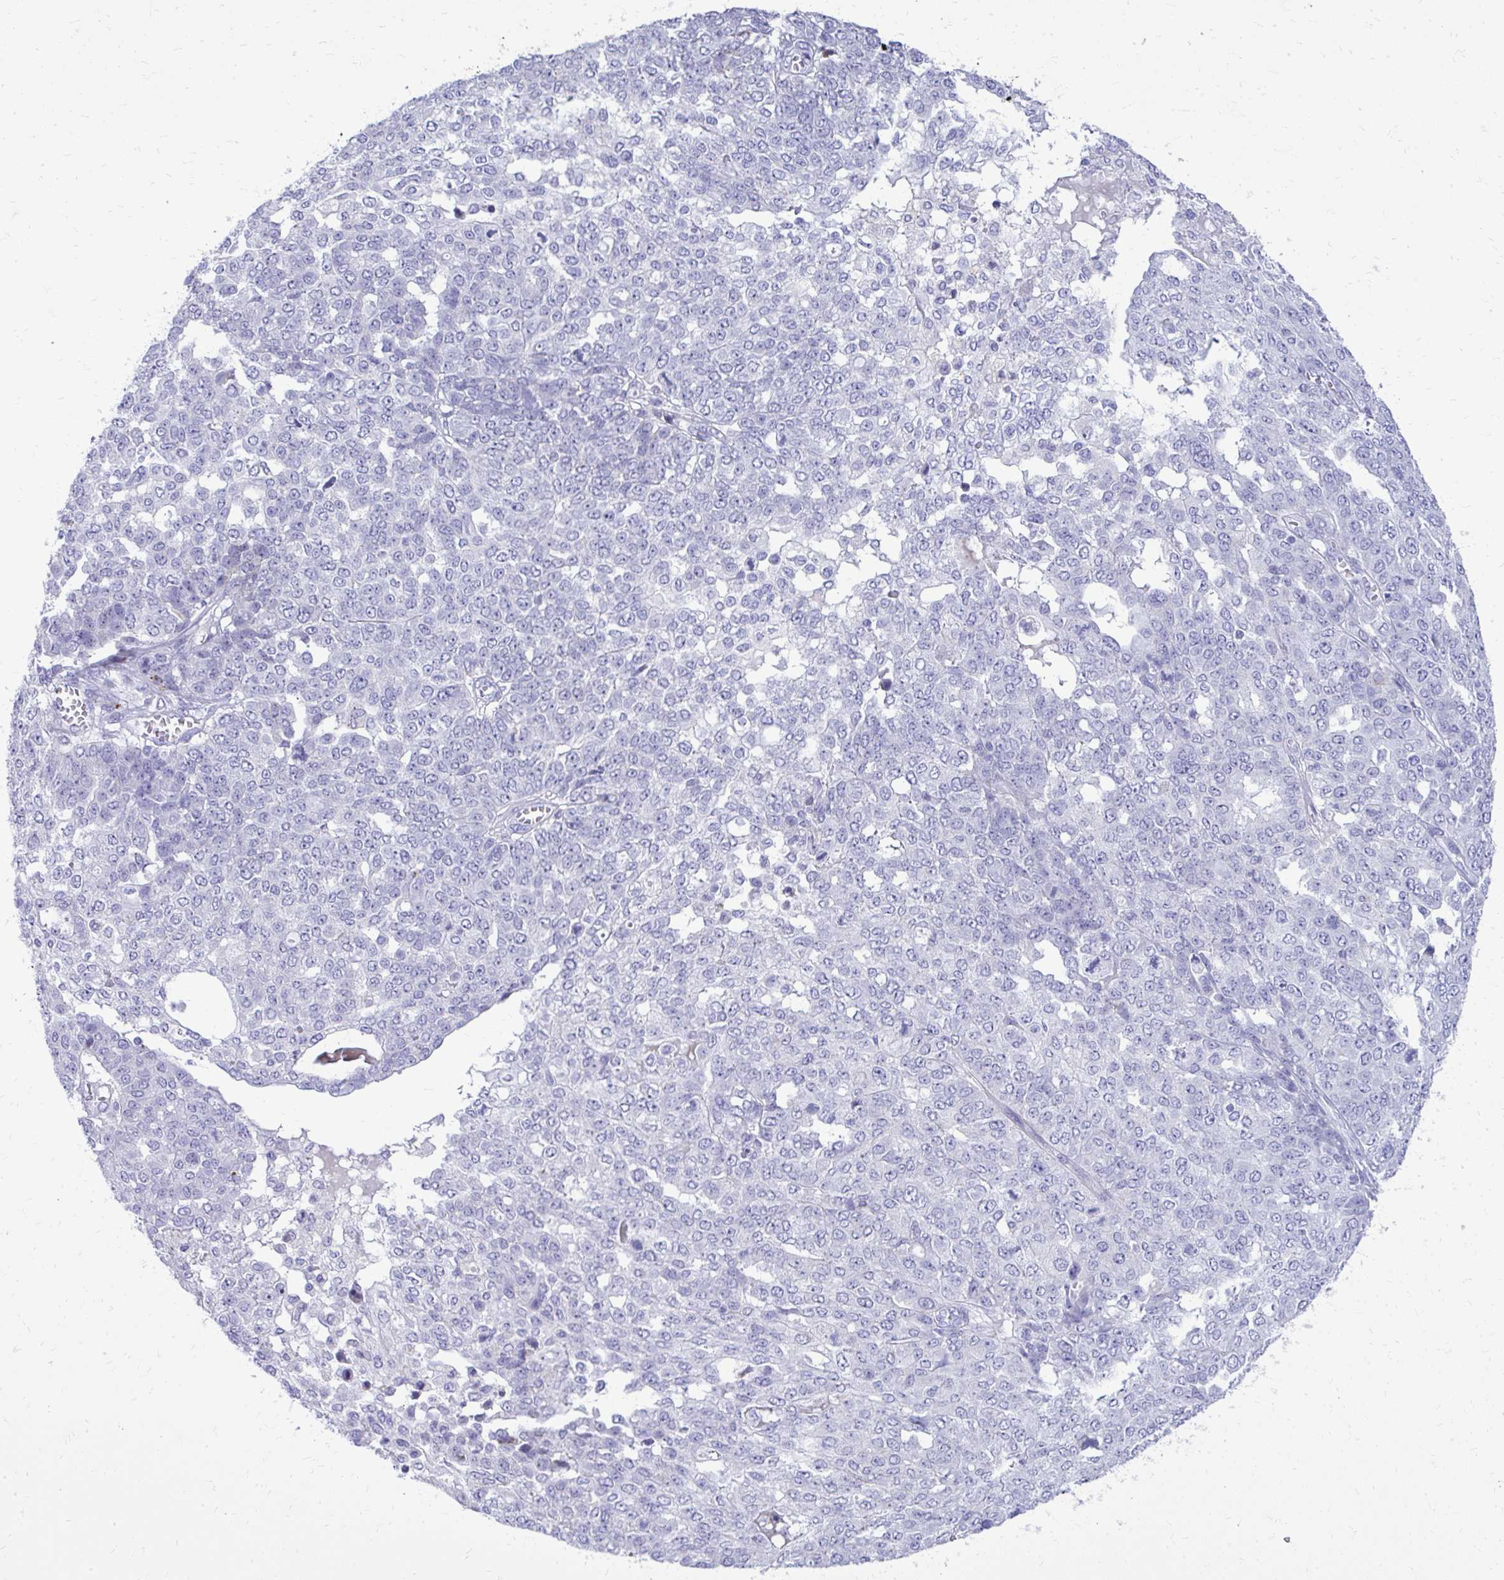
{"staining": {"intensity": "negative", "quantity": "none", "location": "none"}, "tissue": "ovarian cancer", "cell_type": "Tumor cells", "image_type": "cancer", "snomed": [{"axis": "morphology", "description": "Cystadenocarcinoma, serous, NOS"}, {"axis": "topography", "description": "Soft tissue"}, {"axis": "topography", "description": "Ovary"}], "caption": "A high-resolution image shows IHC staining of ovarian serous cystadenocarcinoma, which reveals no significant staining in tumor cells. (Brightfield microscopy of DAB immunohistochemistry (IHC) at high magnification).", "gene": "BCL6B", "patient": {"sex": "female", "age": 57}}